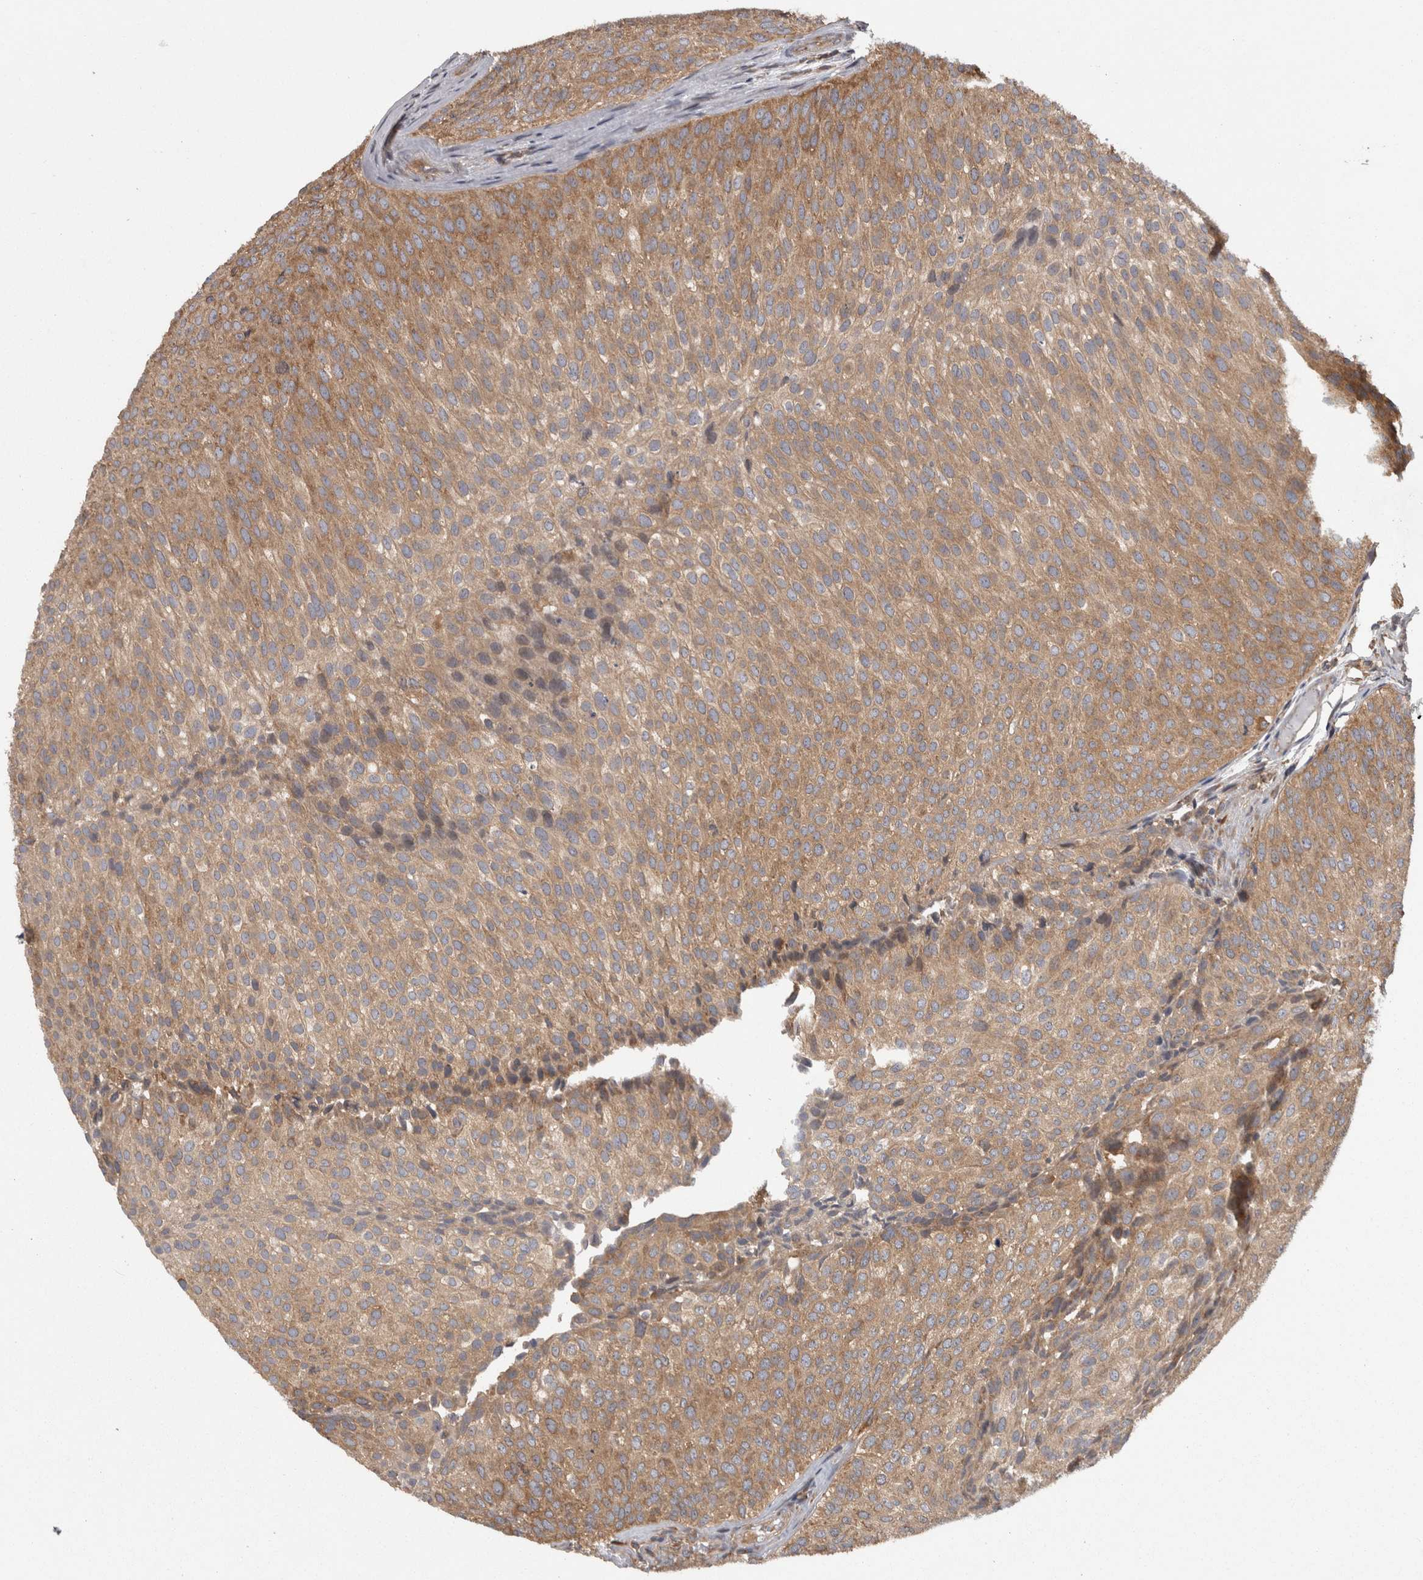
{"staining": {"intensity": "moderate", "quantity": ">75%", "location": "cytoplasmic/membranous"}, "tissue": "urothelial cancer", "cell_type": "Tumor cells", "image_type": "cancer", "snomed": [{"axis": "morphology", "description": "Urothelial carcinoma, Low grade"}, {"axis": "topography", "description": "Urinary bladder"}], "caption": "Brown immunohistochemical staining in urothelial carcinoma (low-grade) displays moderate cytoplasmic/membranous positivity in about >75% of tumor cells.", "gene": "SMCR8", "patient": {"sex": "male", "age": 86}}